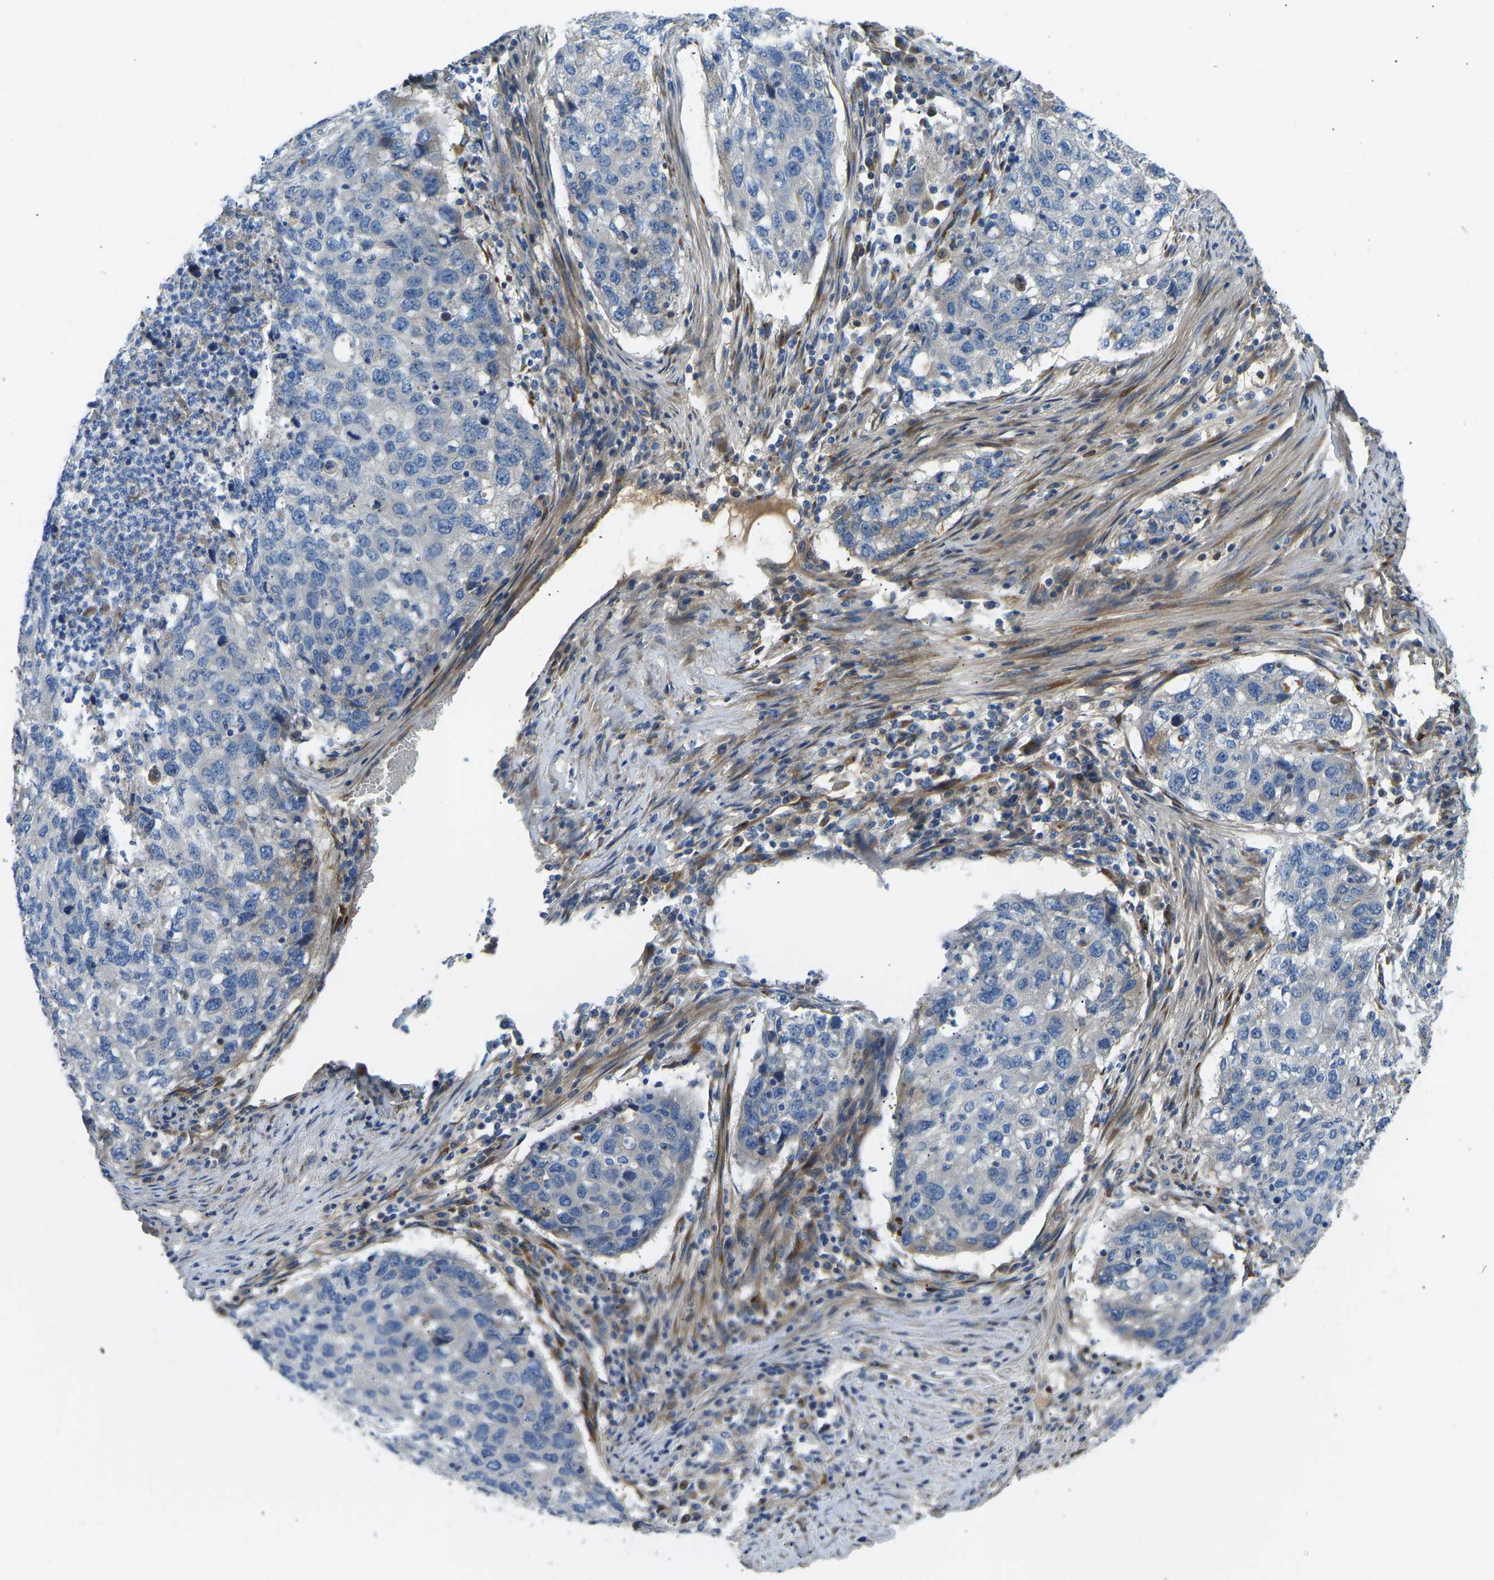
{"staining": {"intensity": "negative", "quantity": "none", "location": "none"}, "tissue": "lung cancer", "cell_type": "Tumor cells", "image_type": "cancer", "snomed": [{"axis": "morphology", "description": "Squamous cell carcinoma, NOS"}, {"axis": "topography", "description": "Lung"}], "caption": "Image shows no protein staining in tumor cells of lung squamous cell carcinoma tissue.", "gene": "COL15A1", "patient": {"sex": "female", "age": 63}}